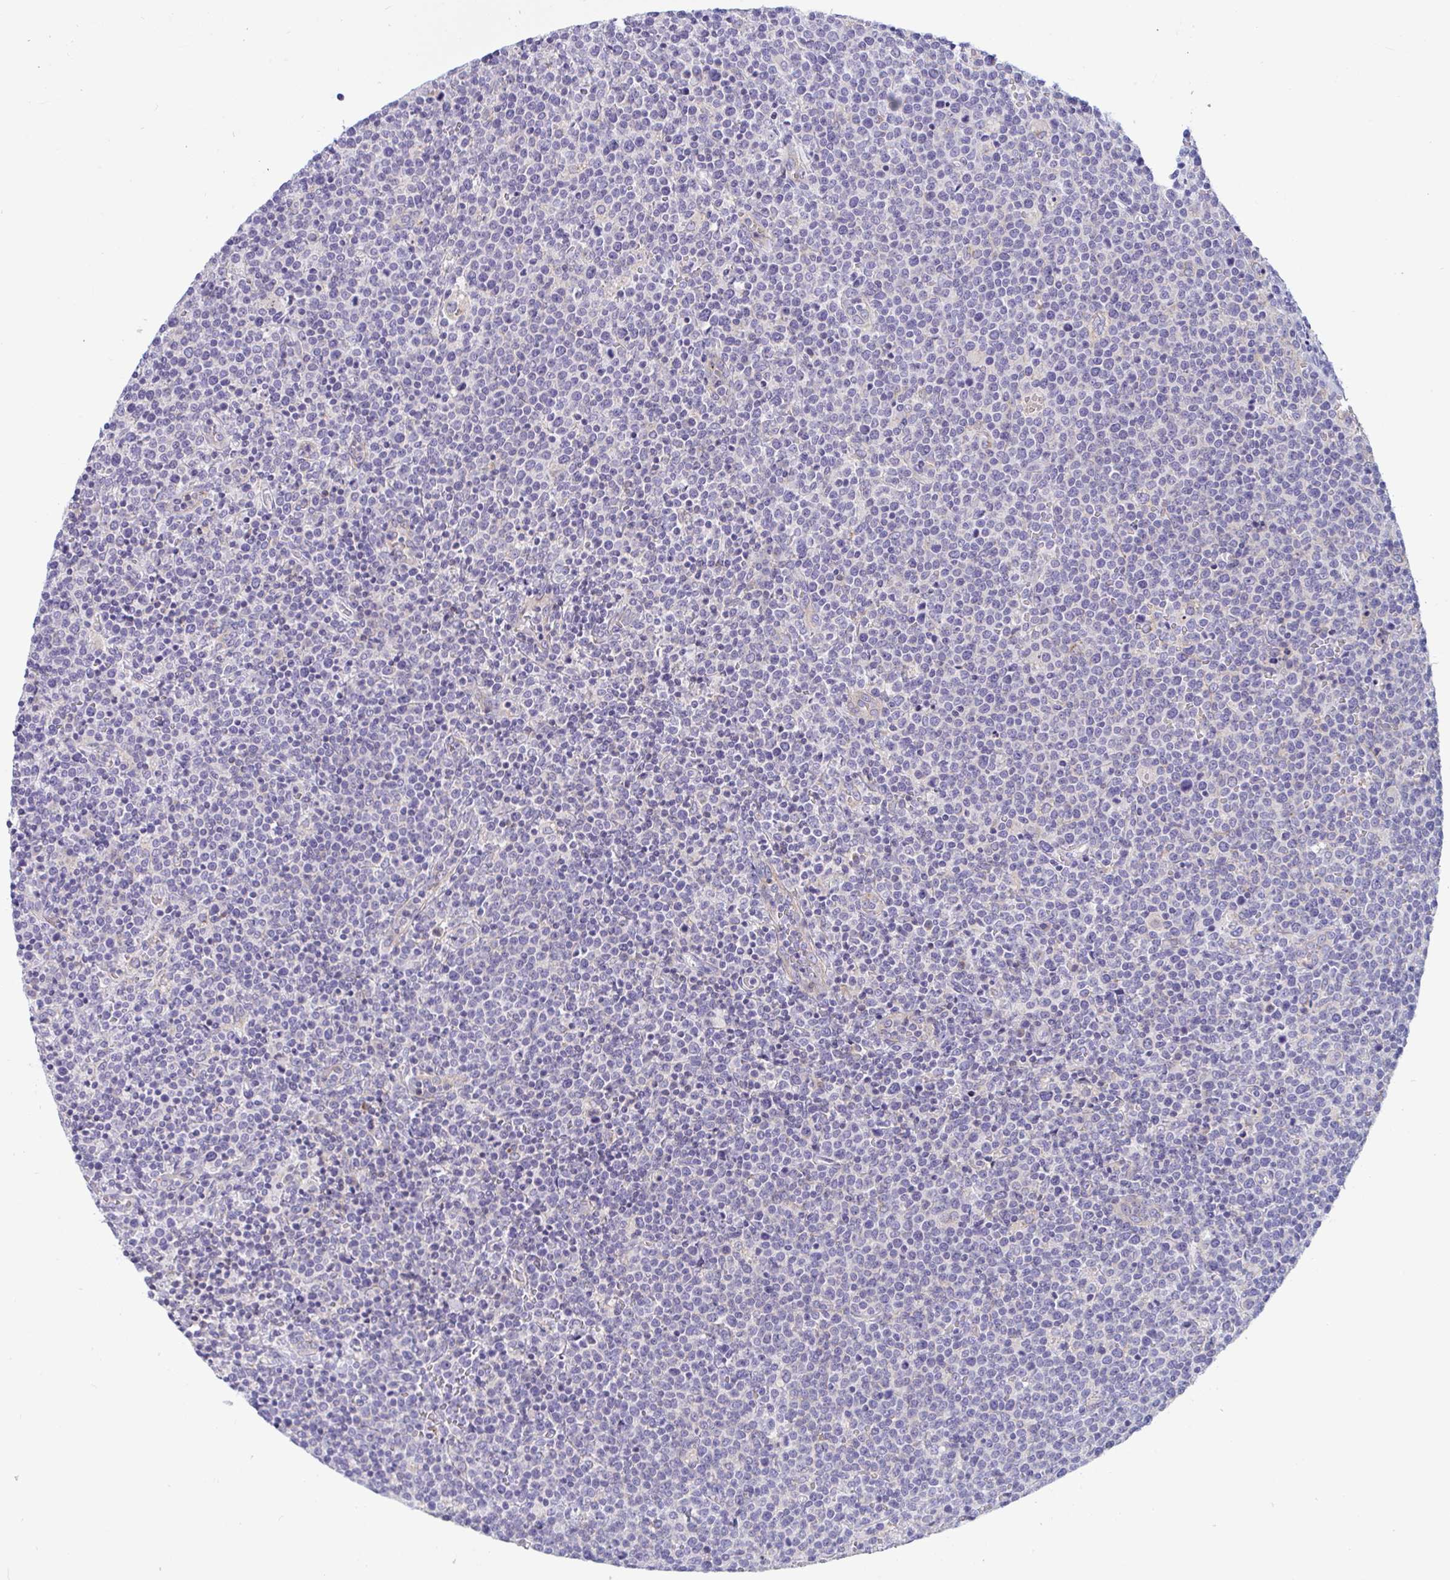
{"staining": {"intensity": "negative", "quantity": "none", "location": "none"}, "tissue": "lymphoma", "cell_type": "Tumor cells", "image_type": "cancer", "snomed": [{"axis": "morphology", "description": "Malignant lymphoma, non-Hodgkin's type, High grade"}, {"axis": "topography", "description": "Lymph node"}], "caption": "This is an immunohistochemistry (IHC) histopathology image of high-grade malignant lymphoma, non-Hodgkin's type. There is no staining in tumor cells.", "gene": "OXLD1", "patient": {"sex": "male", "age": 61}}